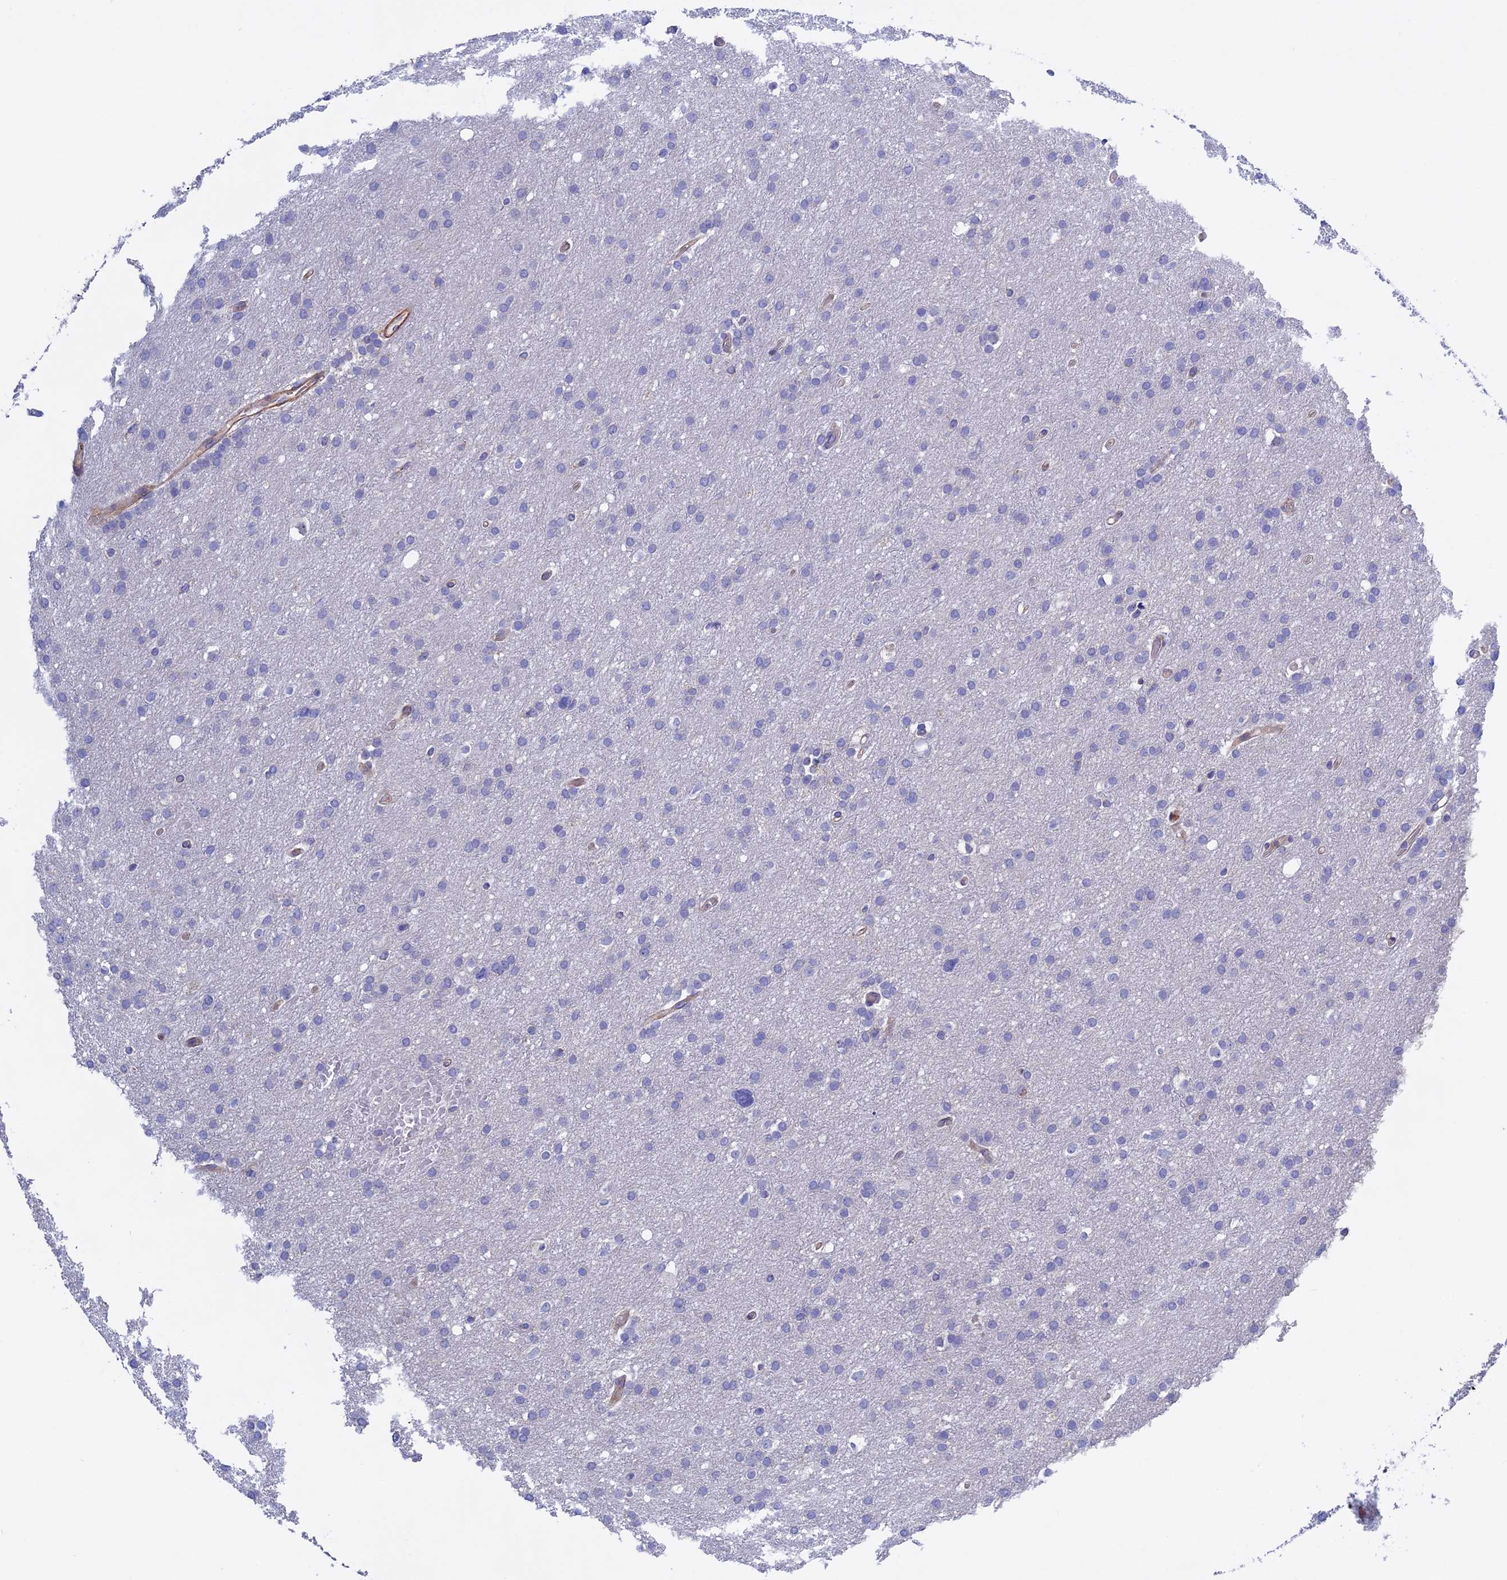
{"staining": {"intensity": "negative", "quantity": "none", "location": "none"}, "tissue": "glioma", "cell_type": "Tumor cells", "image_type": "cancer", "snomed": [{"axis": "morphology", "description": "Glioma, malignant, High grade"}, {"axis": "topography", "description": "Cerebral cortex"}], "caption": "Immunohistochemistry (IHC) of human high-grade glioma (malignant) displays no staining in tumor cells.", "gene": "LYPD5", "patient": {"sex": "female", "age": 36}}